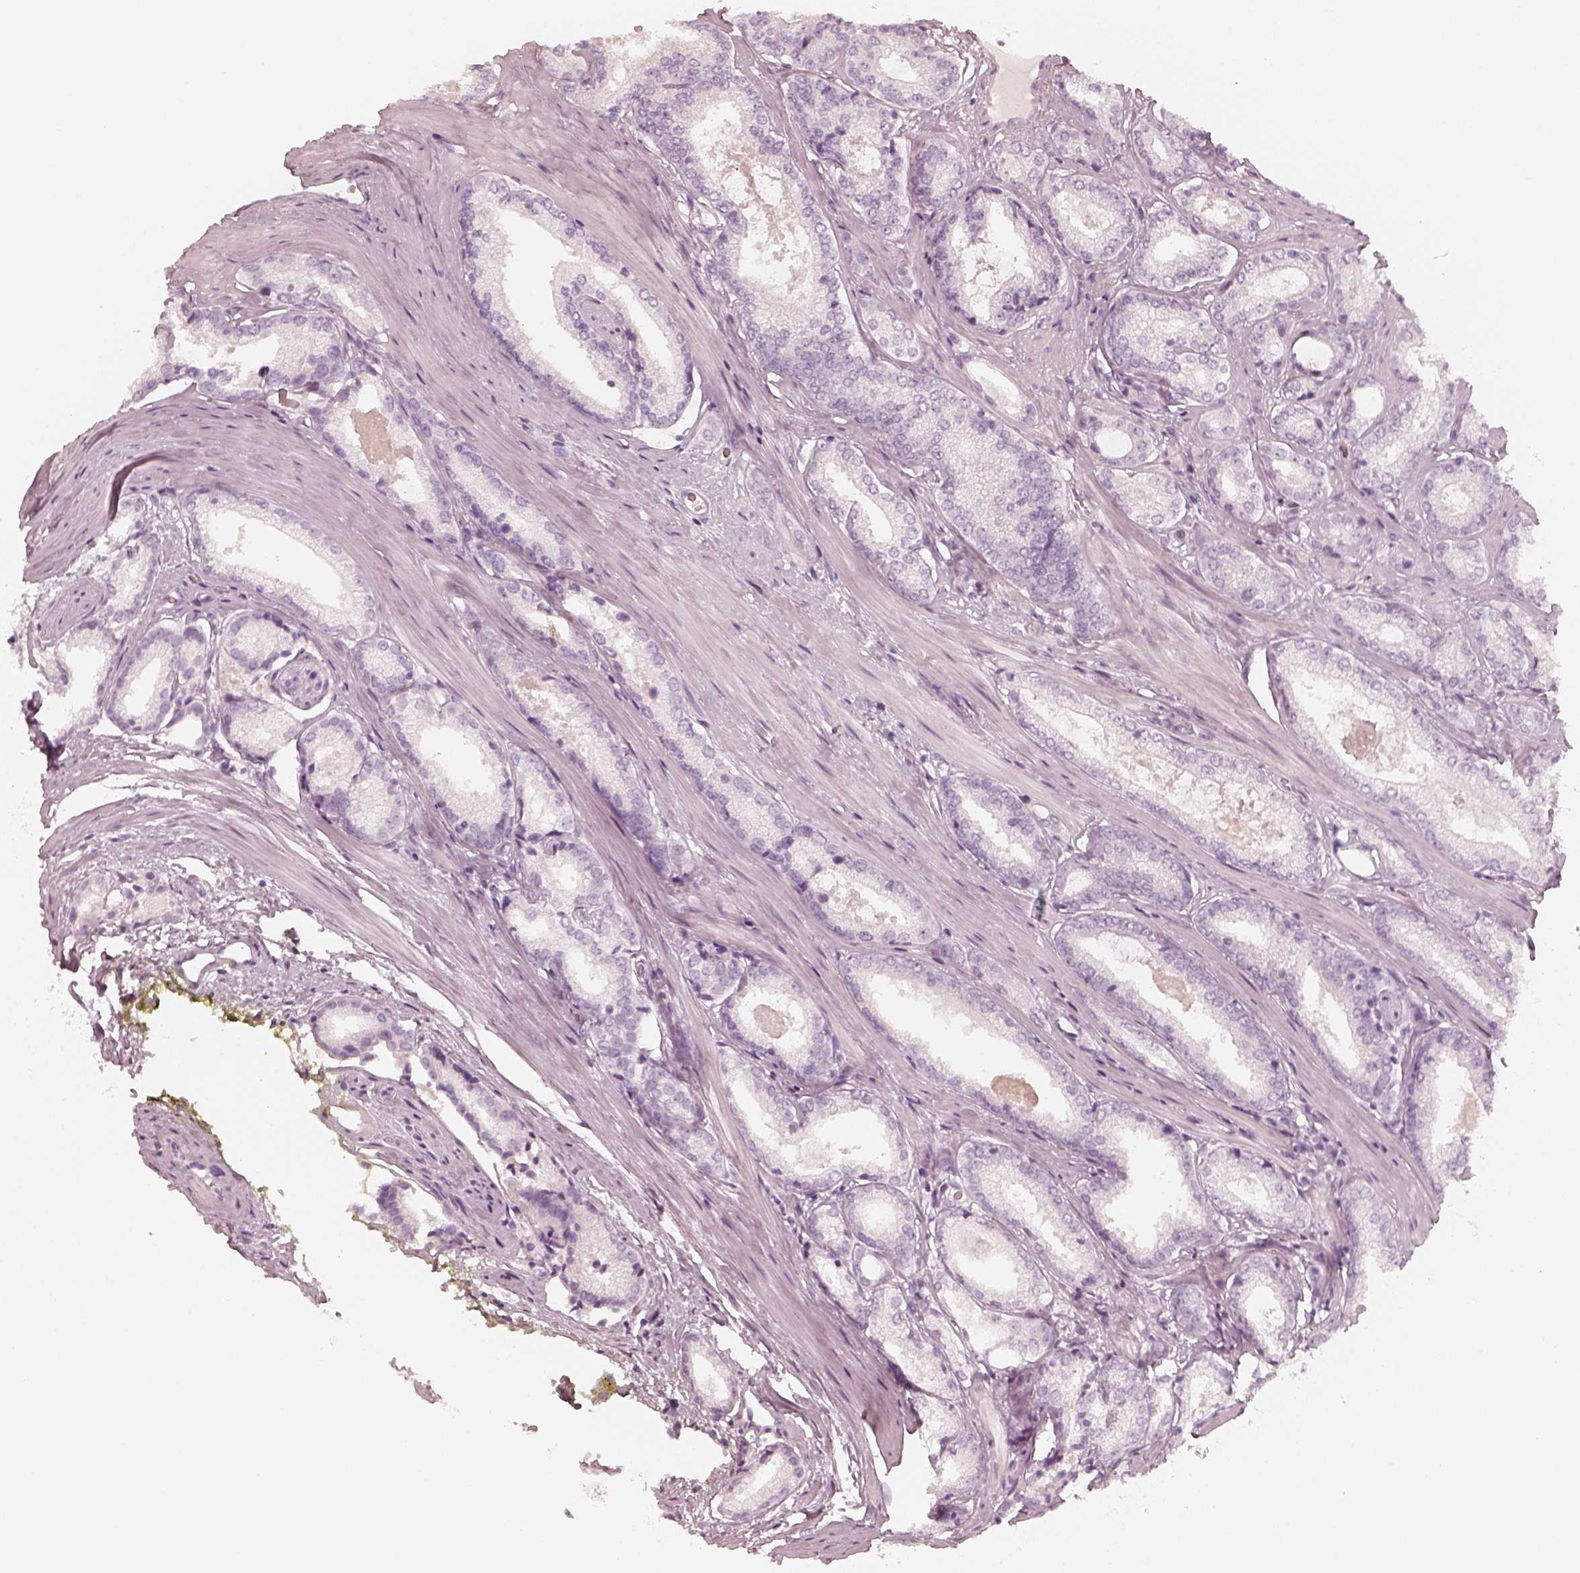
{"staining": {"intensity": "negative", "quantity": "none", "location": "none"}, "tissue": "prostate cancer", "cell_type": "Tumor cells", "image_type": "cancer", "snomed": [{"axis": "morphology", "description": "Adenocarcinoma, Low grade"}, {"axis": "topography", "description": "Prostate"}], "caption": "Micrograph shows no significant protein expression in tumor cells of adenocarcinoma (low-grade) (prostate).", "gene": "KRT82", "patient": {"sex": "male", "age": 56}}